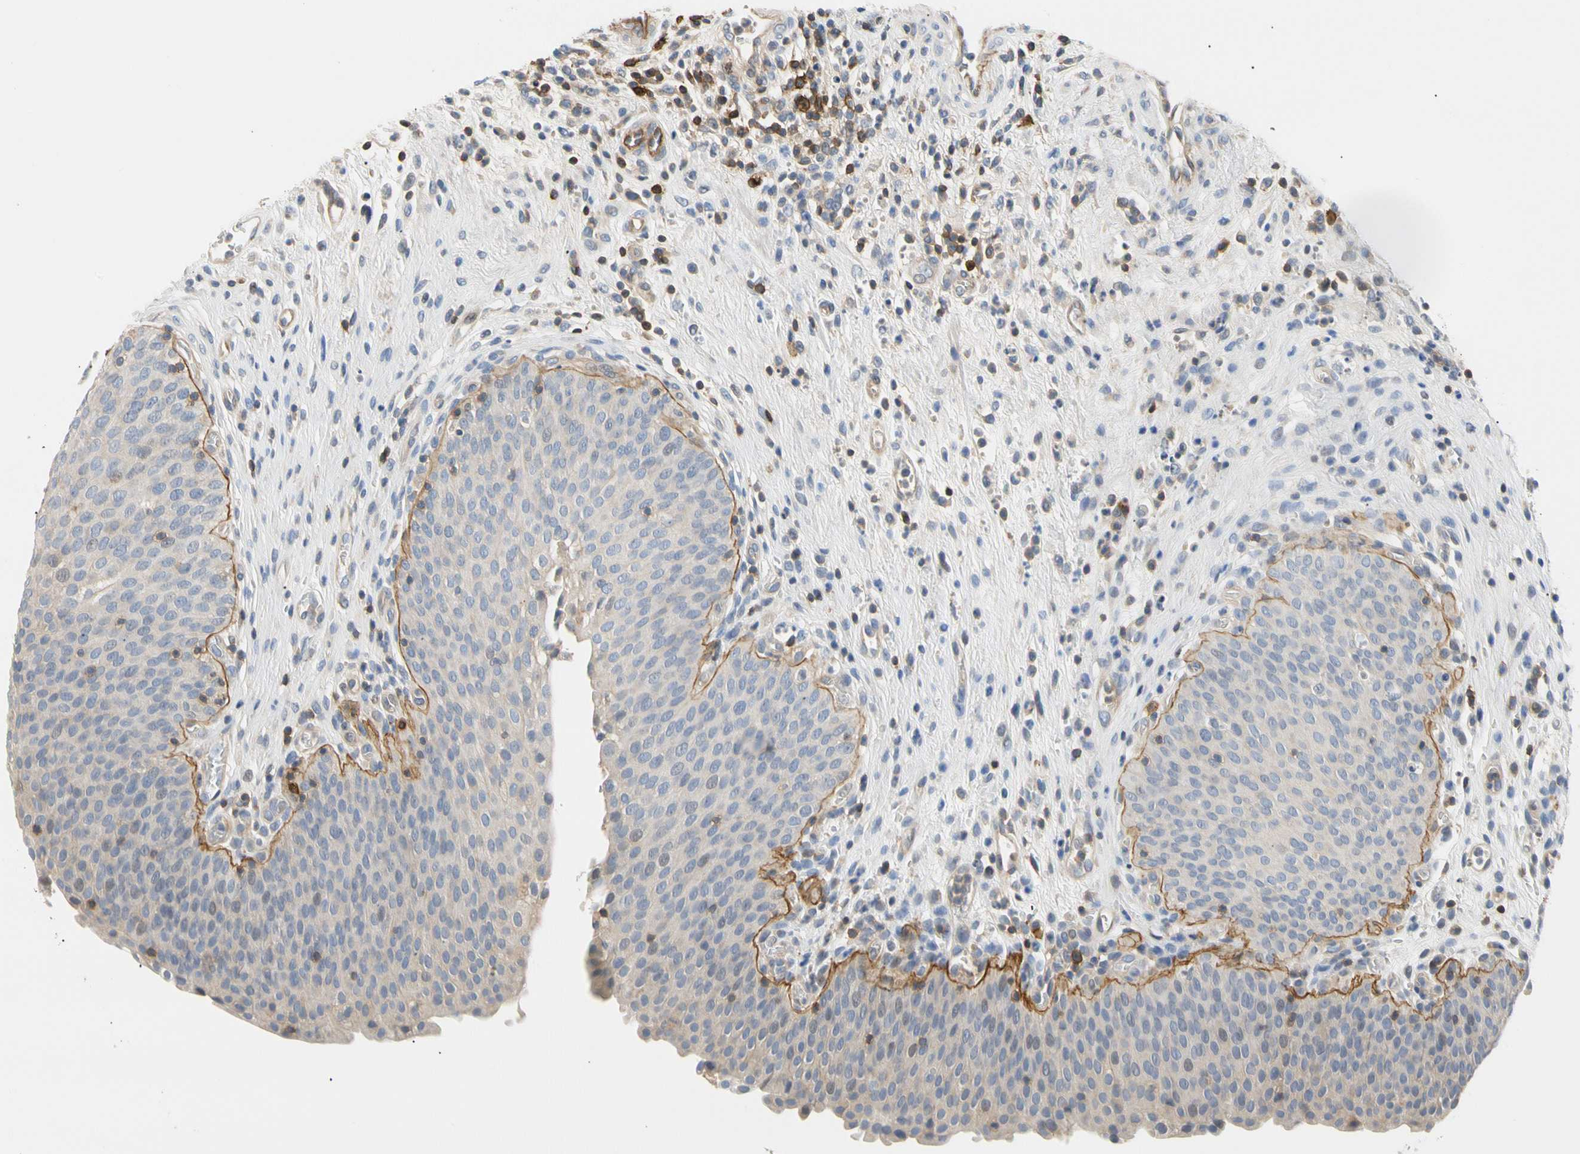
{"staining": {"intensity": "negative", "quantity": "none", "location": "none"}, "tissue": "urinary bladder", "cell_type": "Urothelial cells", "image_type": "normal", "snomed": [{"axis": "morphology", "description": "Normal tissue, NOS"}, {"axis": "morphology", "description": "Dysplasia, NOS"}, {"axis": "topography", "description": "Urinary bladder"}], "caption": "Immunohistochemistry (IHC) micrograph of normal human urinary bladder stained for a protein (brown), which shows no positivity in urothelial cells.", "gene": "TNFRSF18", "patient": {"sex": "male", "age": 35}}